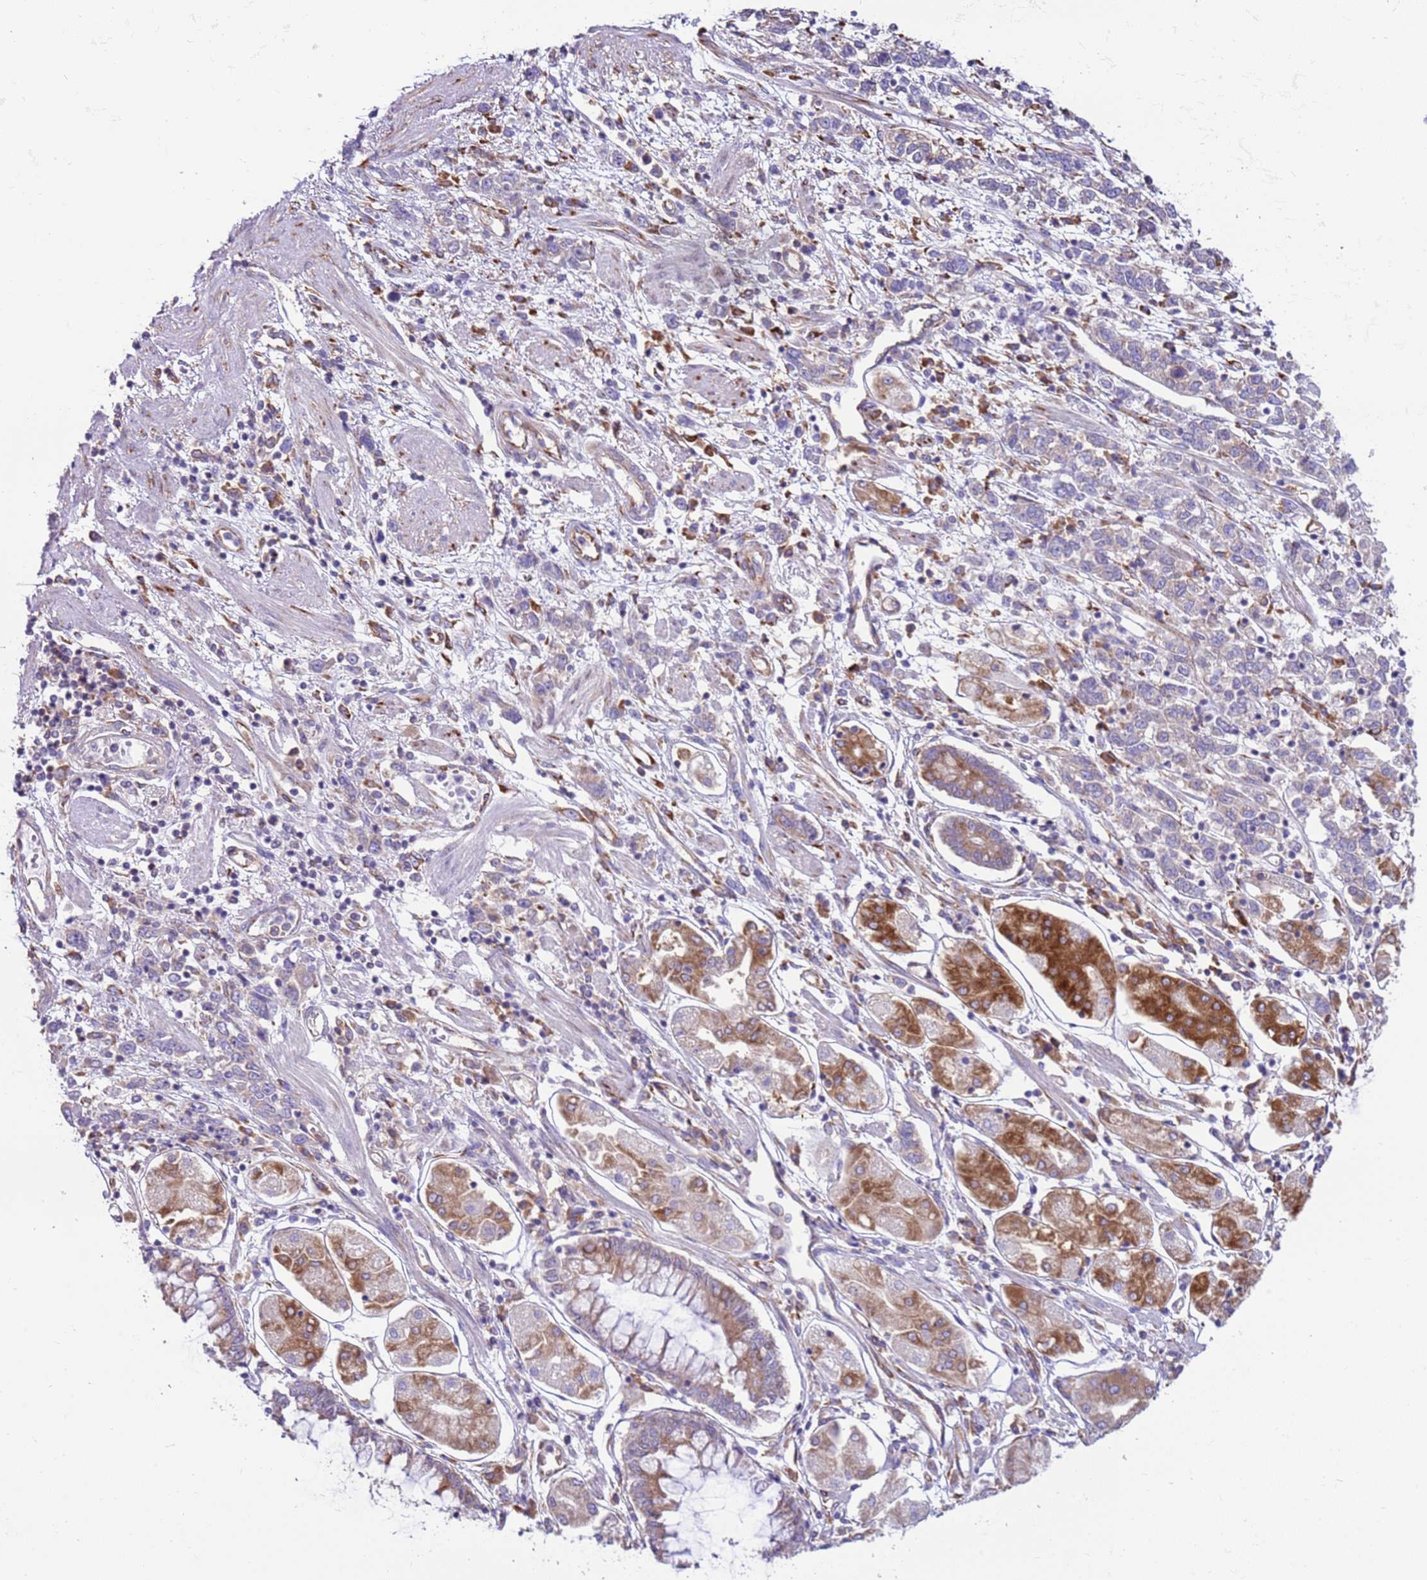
{"staining": {"intensity": "weak", "quantity": "<25%", "location": "cytoplasmic/membranous"}, "tissue": "stomach cancer", "cell_type": "Tumor cells", "image_type": "cancer", "snomed": [{"axis": "morphology", "description": "Adenocarcinoma, NOS"}, {"axis": "topography", "description": "Stomach"}], "caption": "Human stomach cancer (adenocarcinoma) stained for a protein using IHC displays no expression in tumor cells.", "gene": "VARS1", "patient": {"sex": "female", "age": 76}}